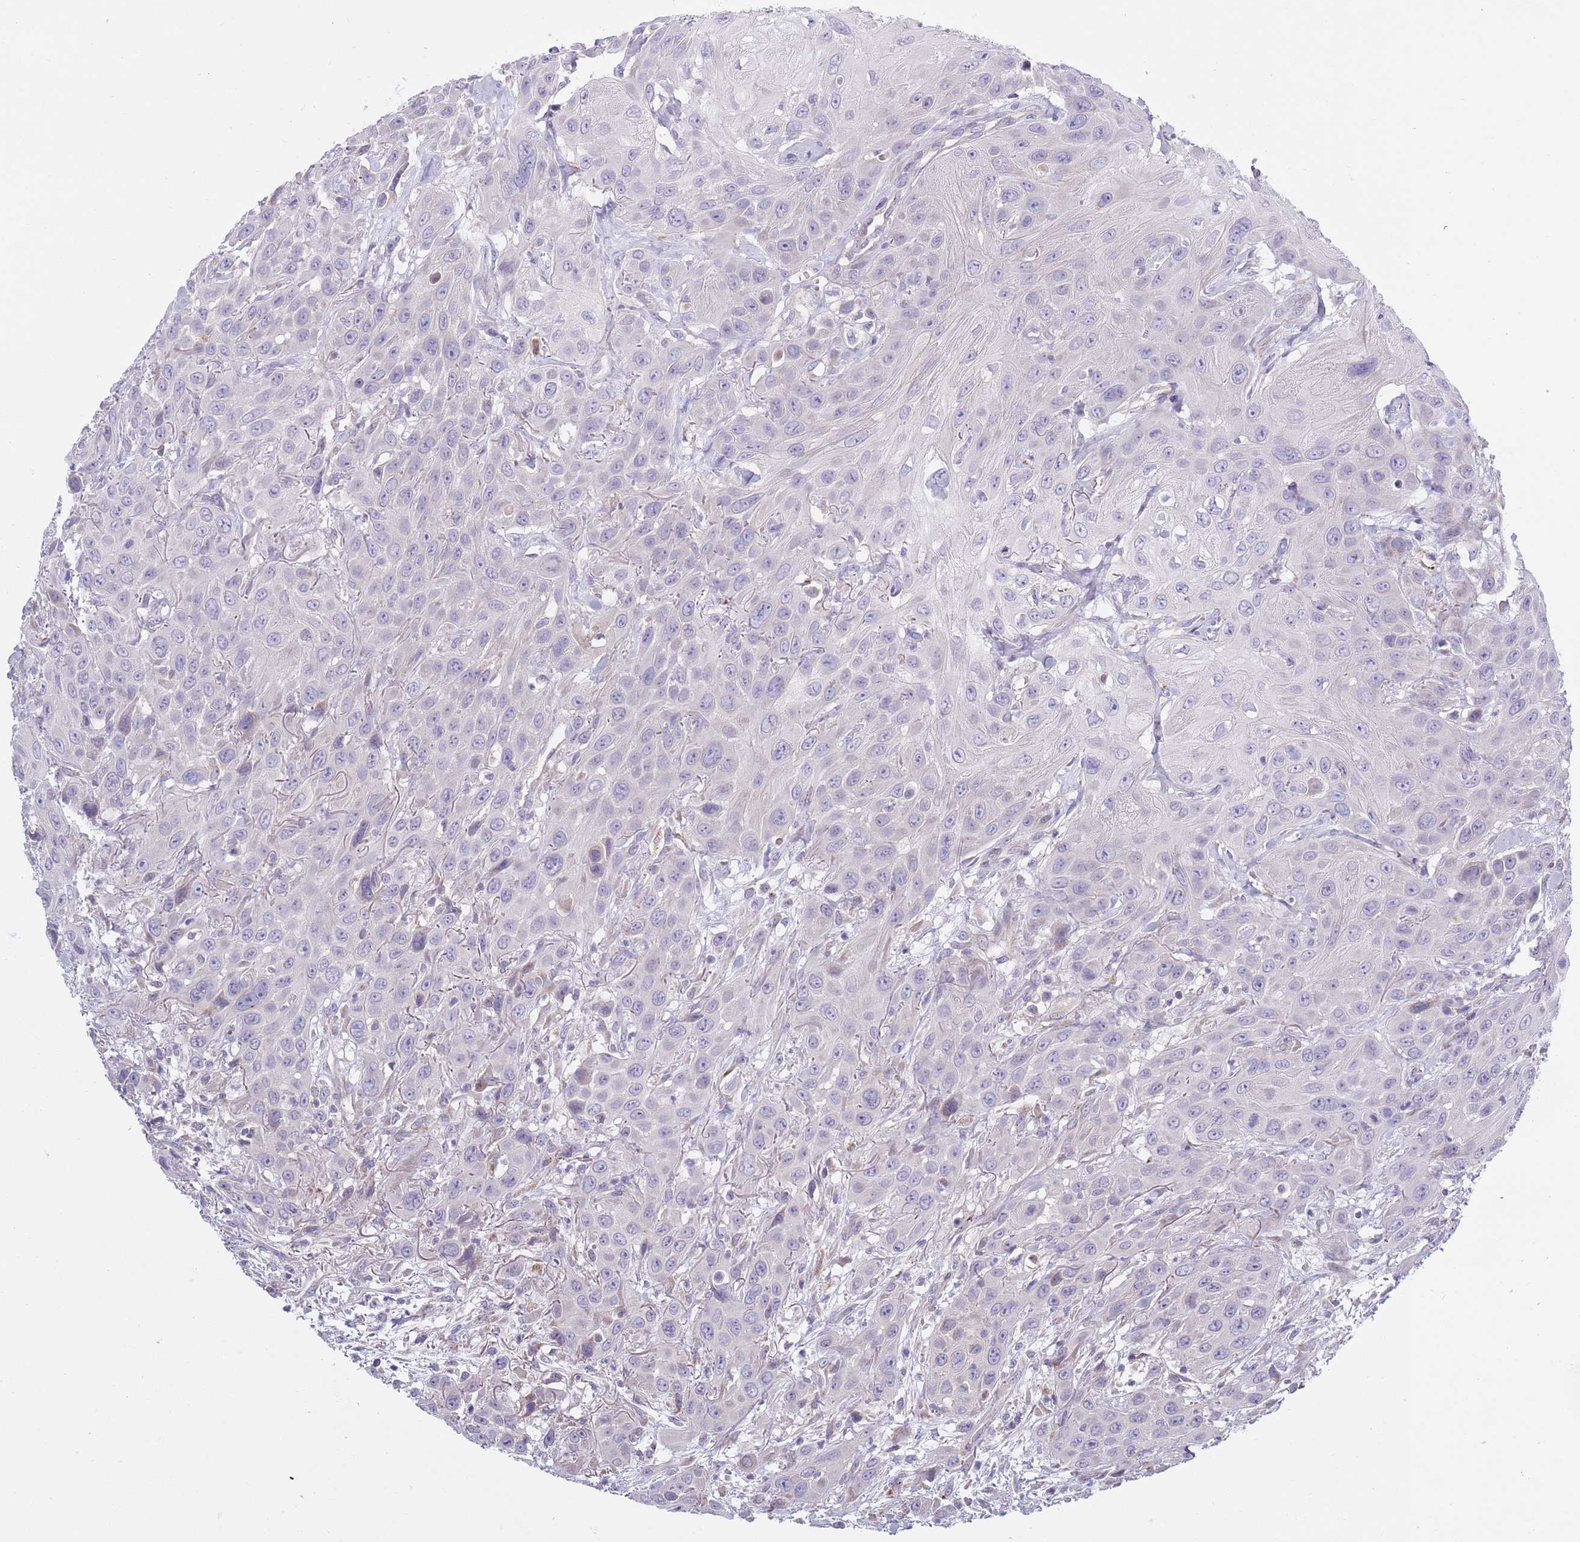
{"staining": {"intensity": "negative", "quantity": "none", "location": "none"}, "tissue": "head and neck cancer", "cell_type": "Tumor cells", "image_type": "cancer", "snomed": [{"axis": "morphology", "description": "Squamous cell carcinoma, NOS"}, {"axis": "topography", "description": "Head-Neck"}], "caption": "This is a photomicrograph of immunohistochemistry (IHC) staining of head and neck squamous cell carcinoma, which shows no expression in tumor cells.", "gene": "TYW1", "patient": {"sex": "male", "age": 81}}